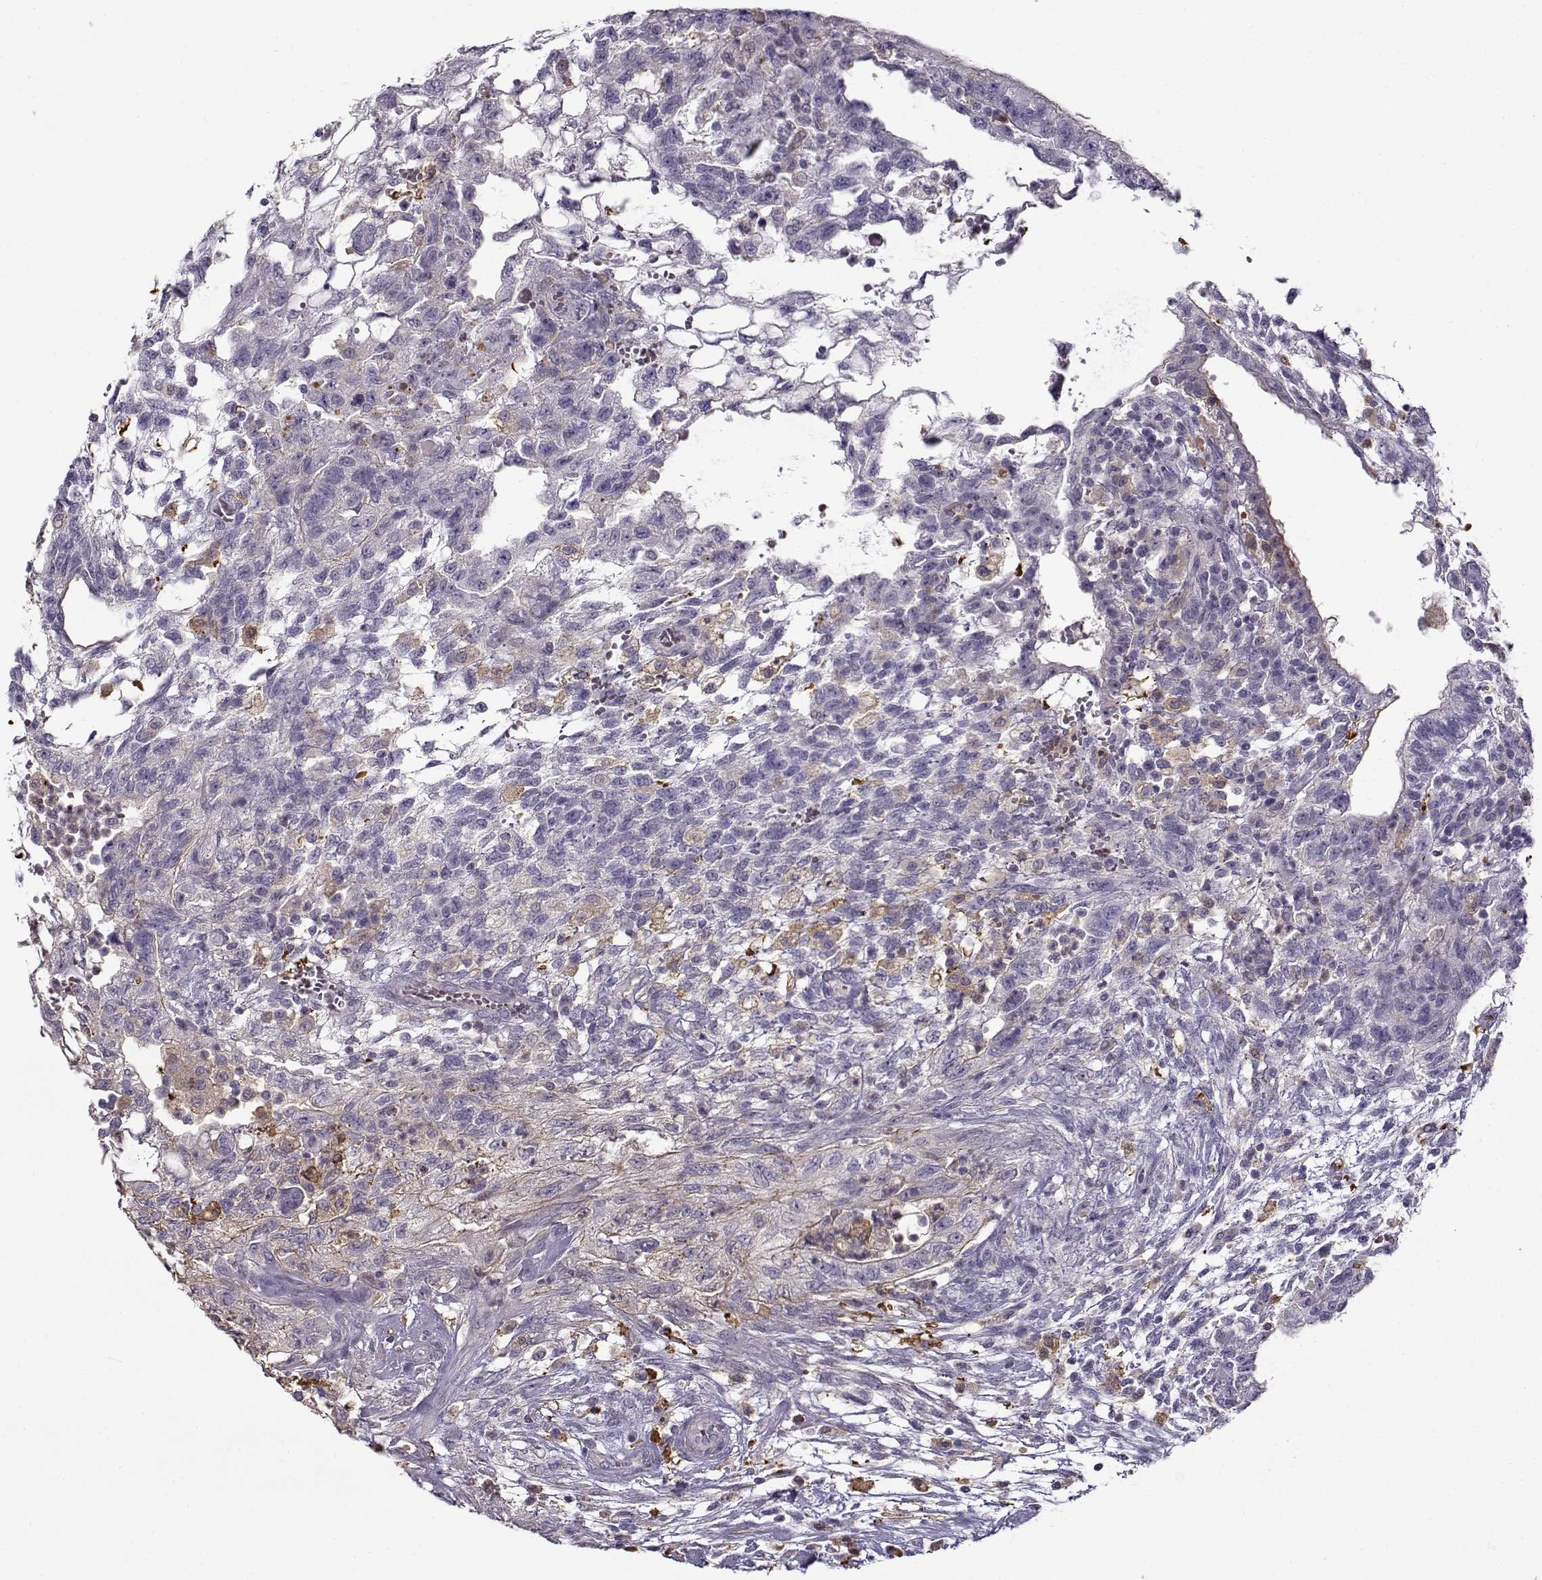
{"staining": {"intensity": "negative", "quantity": "none", "location": "none"}, "tissue": "testis cancer", "cell_type": "Tumor cells", "image_type": "cancer", "snomed": [{"axis": "morphology", "description": "Carcinoma, Embryonal, NOS"}, {"axis": "topography", "description": "Testis"}], "caption": "There is no significant expression in tumor cells of embryonal carcinoma (testis).", "gene": "UCP3", "patient": {"sex": "male", "age": 32}}